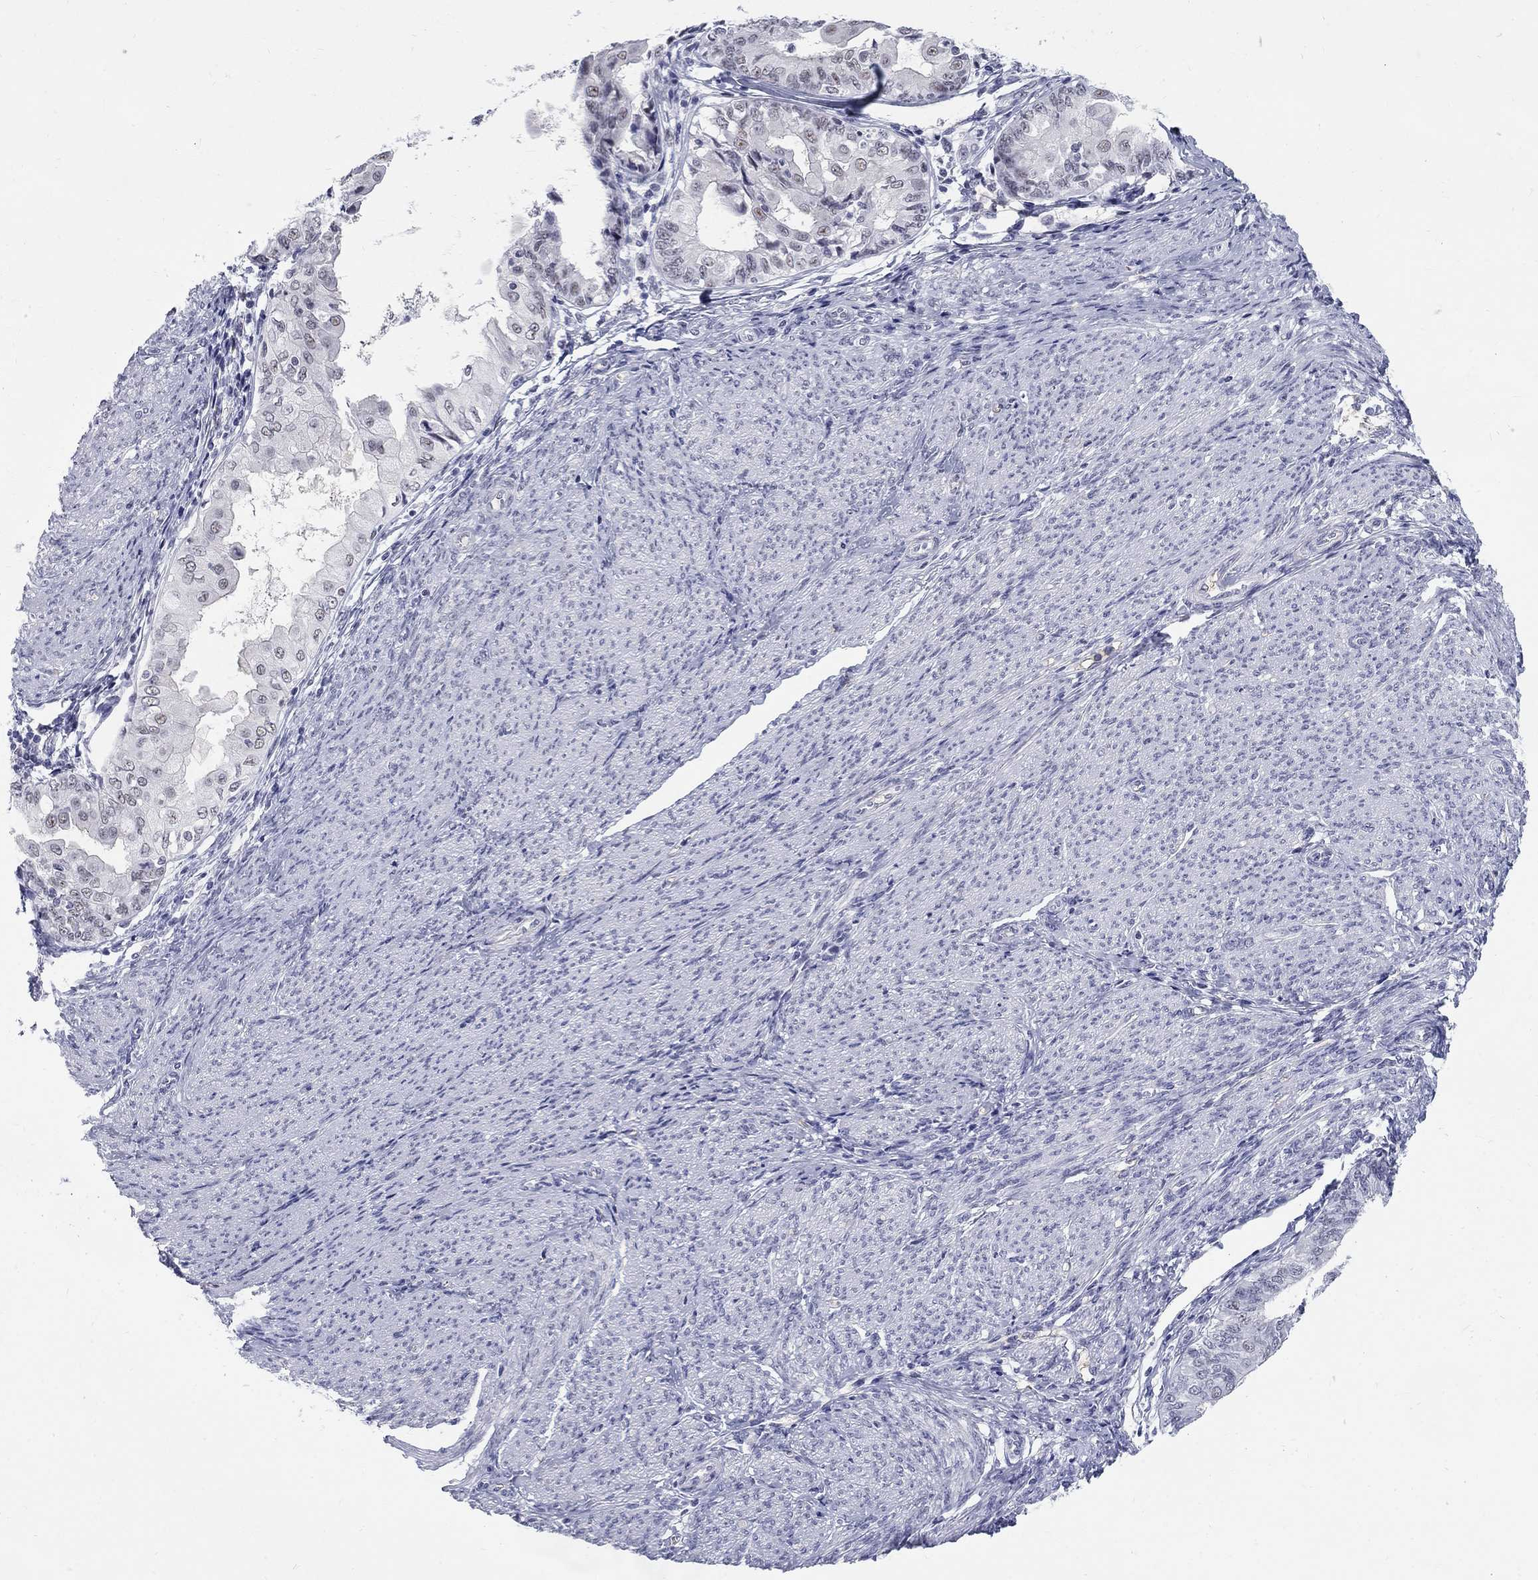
{"staining": {"intensity": "negative", "quantity": "none", "location": "none"}, "tissue": "endometrial cancer", "cell_type": "Tumor cells", "image_type": "cancer", "snomed": [{"axis": "morphology", "description": "Adenocarcinoma, NOS"}, {"axis": "topography", "description": "Endometrium"}], "caption": "Immunohistochemical staining of endometrial cancer reveals no significant expression in tumor cells. Nuclei are stained in blue.", "gene": "DMTN", "patient": {"sex": "female", "age": 68}}